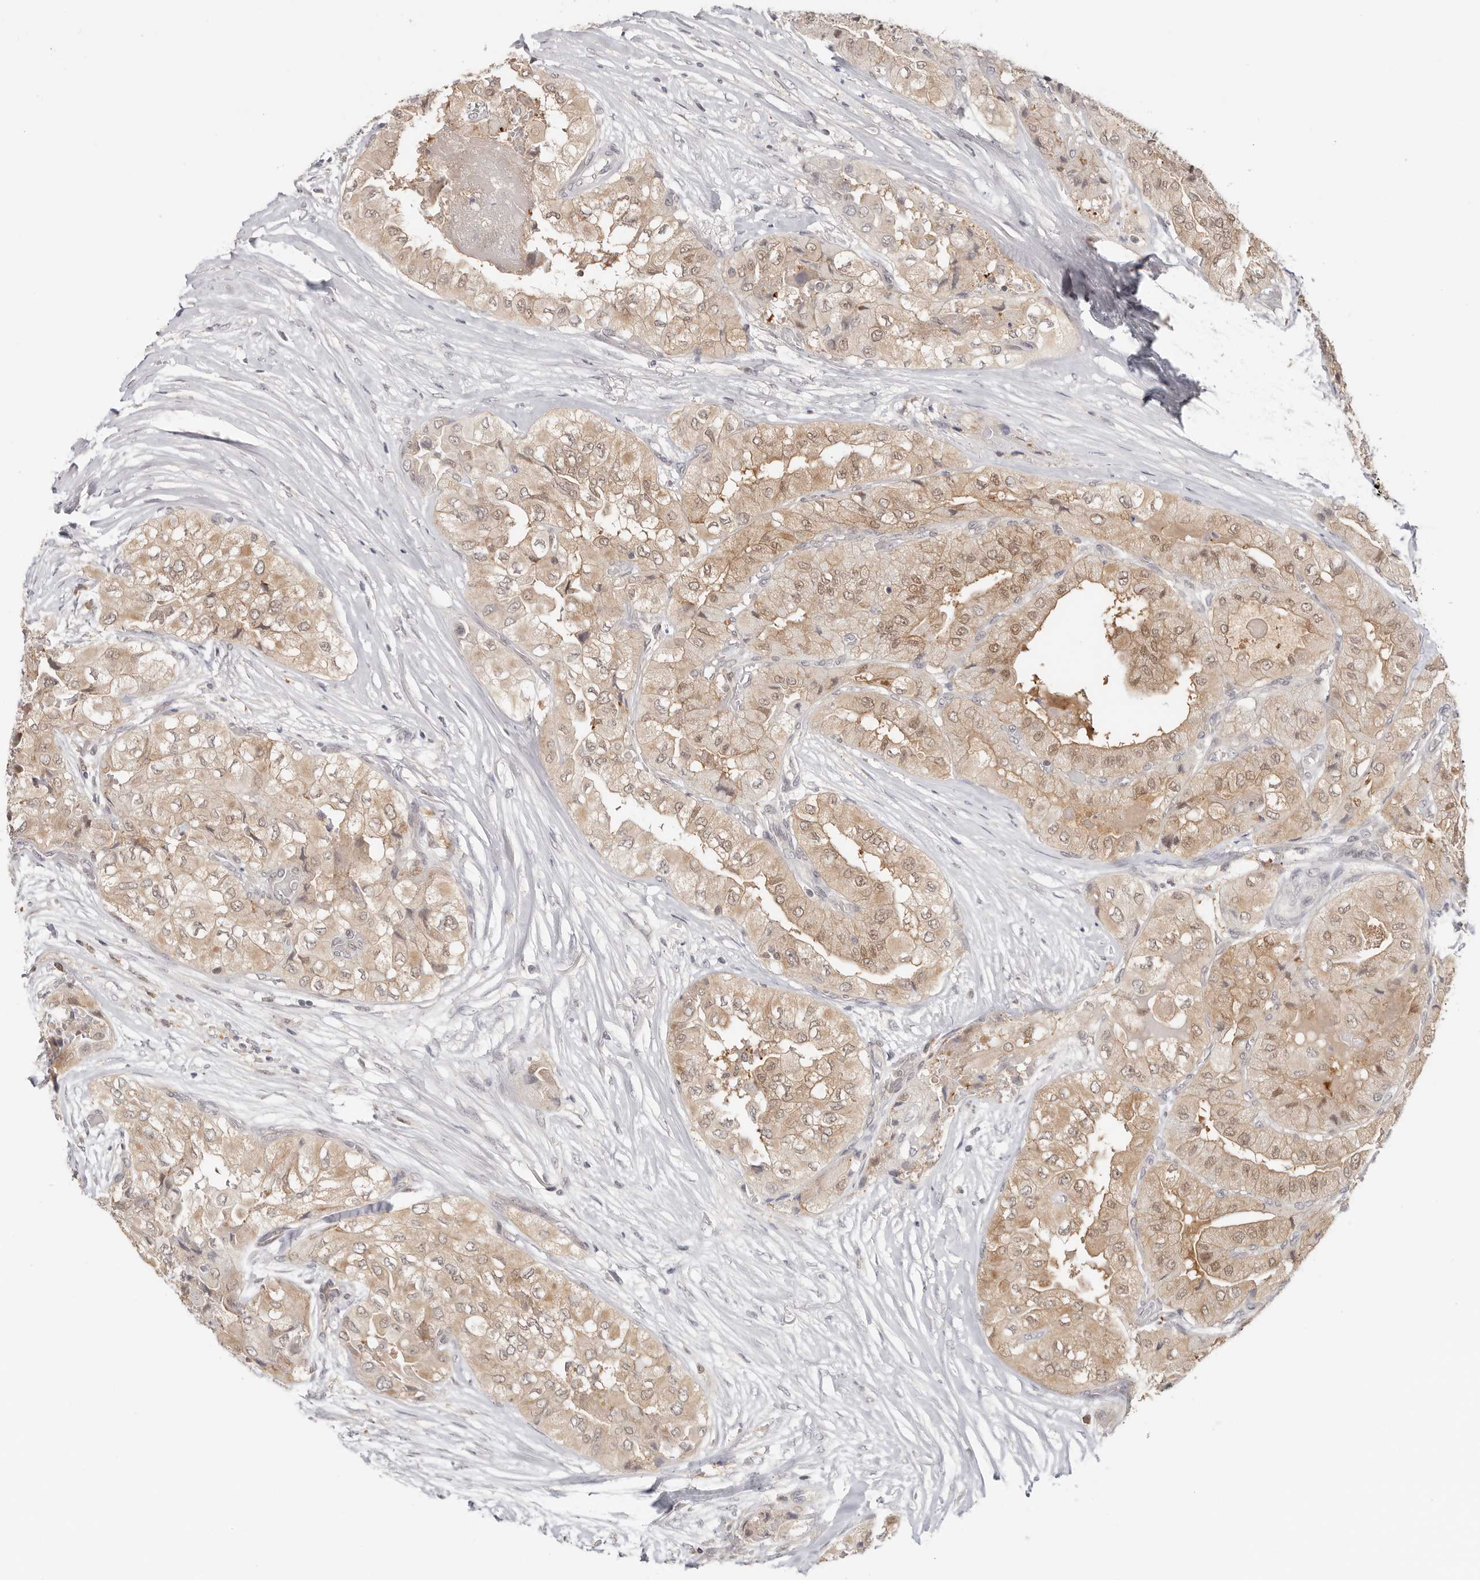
{"staining": {"intensity": "weak", "quantity": ">75%", "location": "cytoplasmic/membranous,nuclear"}, "tissue": "thyroid cancer", "cell_type": "Tumor cells", "image_type": "cancer", "snomed": [{"axis": "morphology", "description": "Papillary adenocarcinoma, NOS"}, {"axis": "topography", "description": "Thyroid gland"}], "caption": "Immunohistochemistry image of neoplastic tissue: human papillary adenocarcinoma (thyroid) stained using immunohistochemistry (IHC) exhibits low levels of weak protein expression localized specifically in the cytoplasmic/membranous and nuclear of tumor cells, appearing as a cytoplasmic/membranous and nuclear brown color.", "gene": "LARP7", "patient": {"sex": "female", "age": 59}}